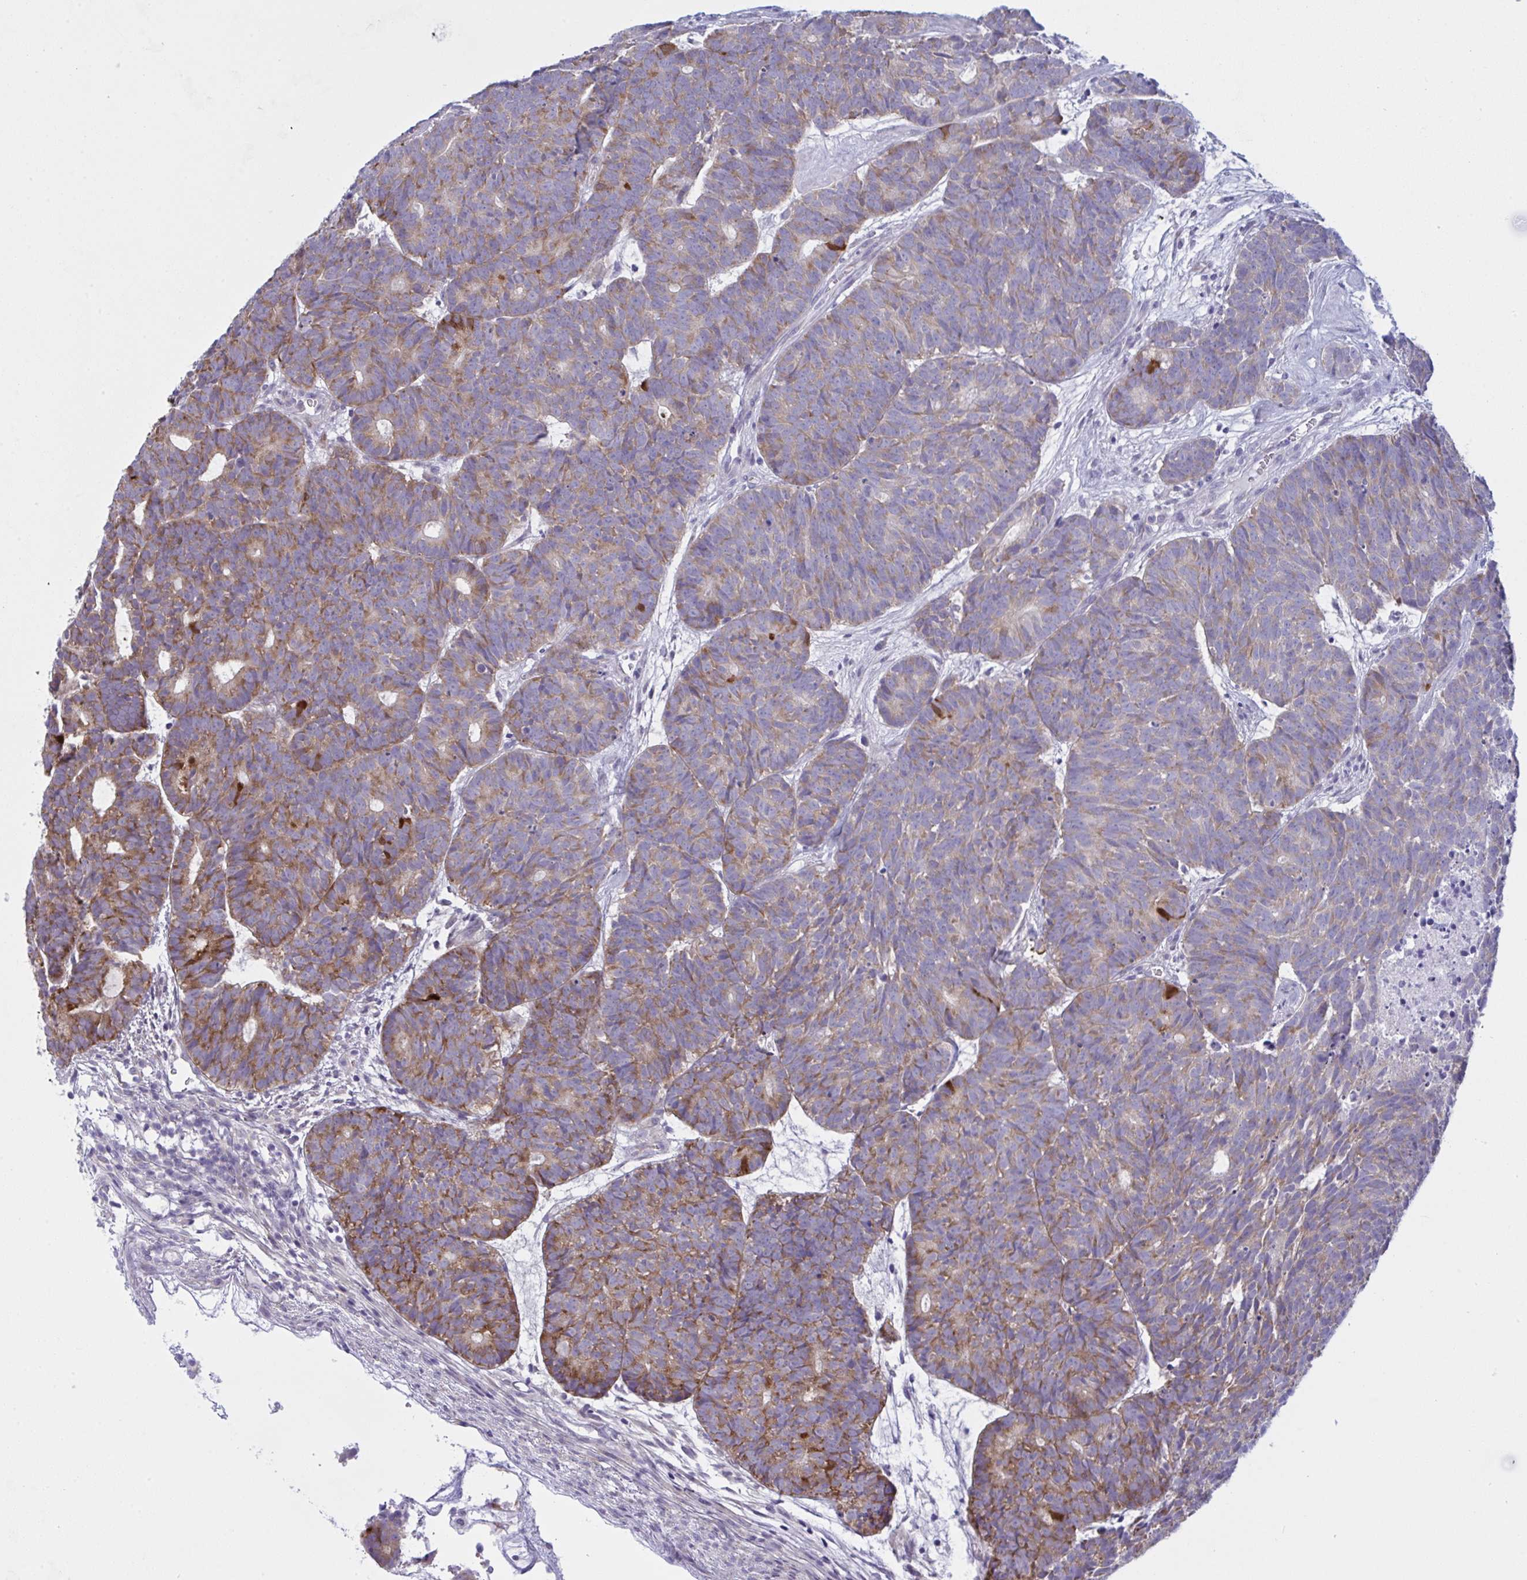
{"staining": {"intensity": "moderate", "quantity": "25%-75%", "location": "cytoplasmic/membranous"}, "tissue": "head and neck cancer", "cell_type": "Tumor cells", "image_type": "cancer", "snomed": [{"axis": "morphology", "description": "Adenocarcinoma, NOS"}, {"axis": "topography", "description": "Head-Neck"}], "caption": "A histopathology image showing moderate cytoplasmic/membranous positivity in about 25%-75% of tumor cells in head and neck cancer (adenocarcinoma), as visualized by brown immunohistochemical staining.", "gene": "ZNF684", "patient": {"sex": "female", "age": 81}}